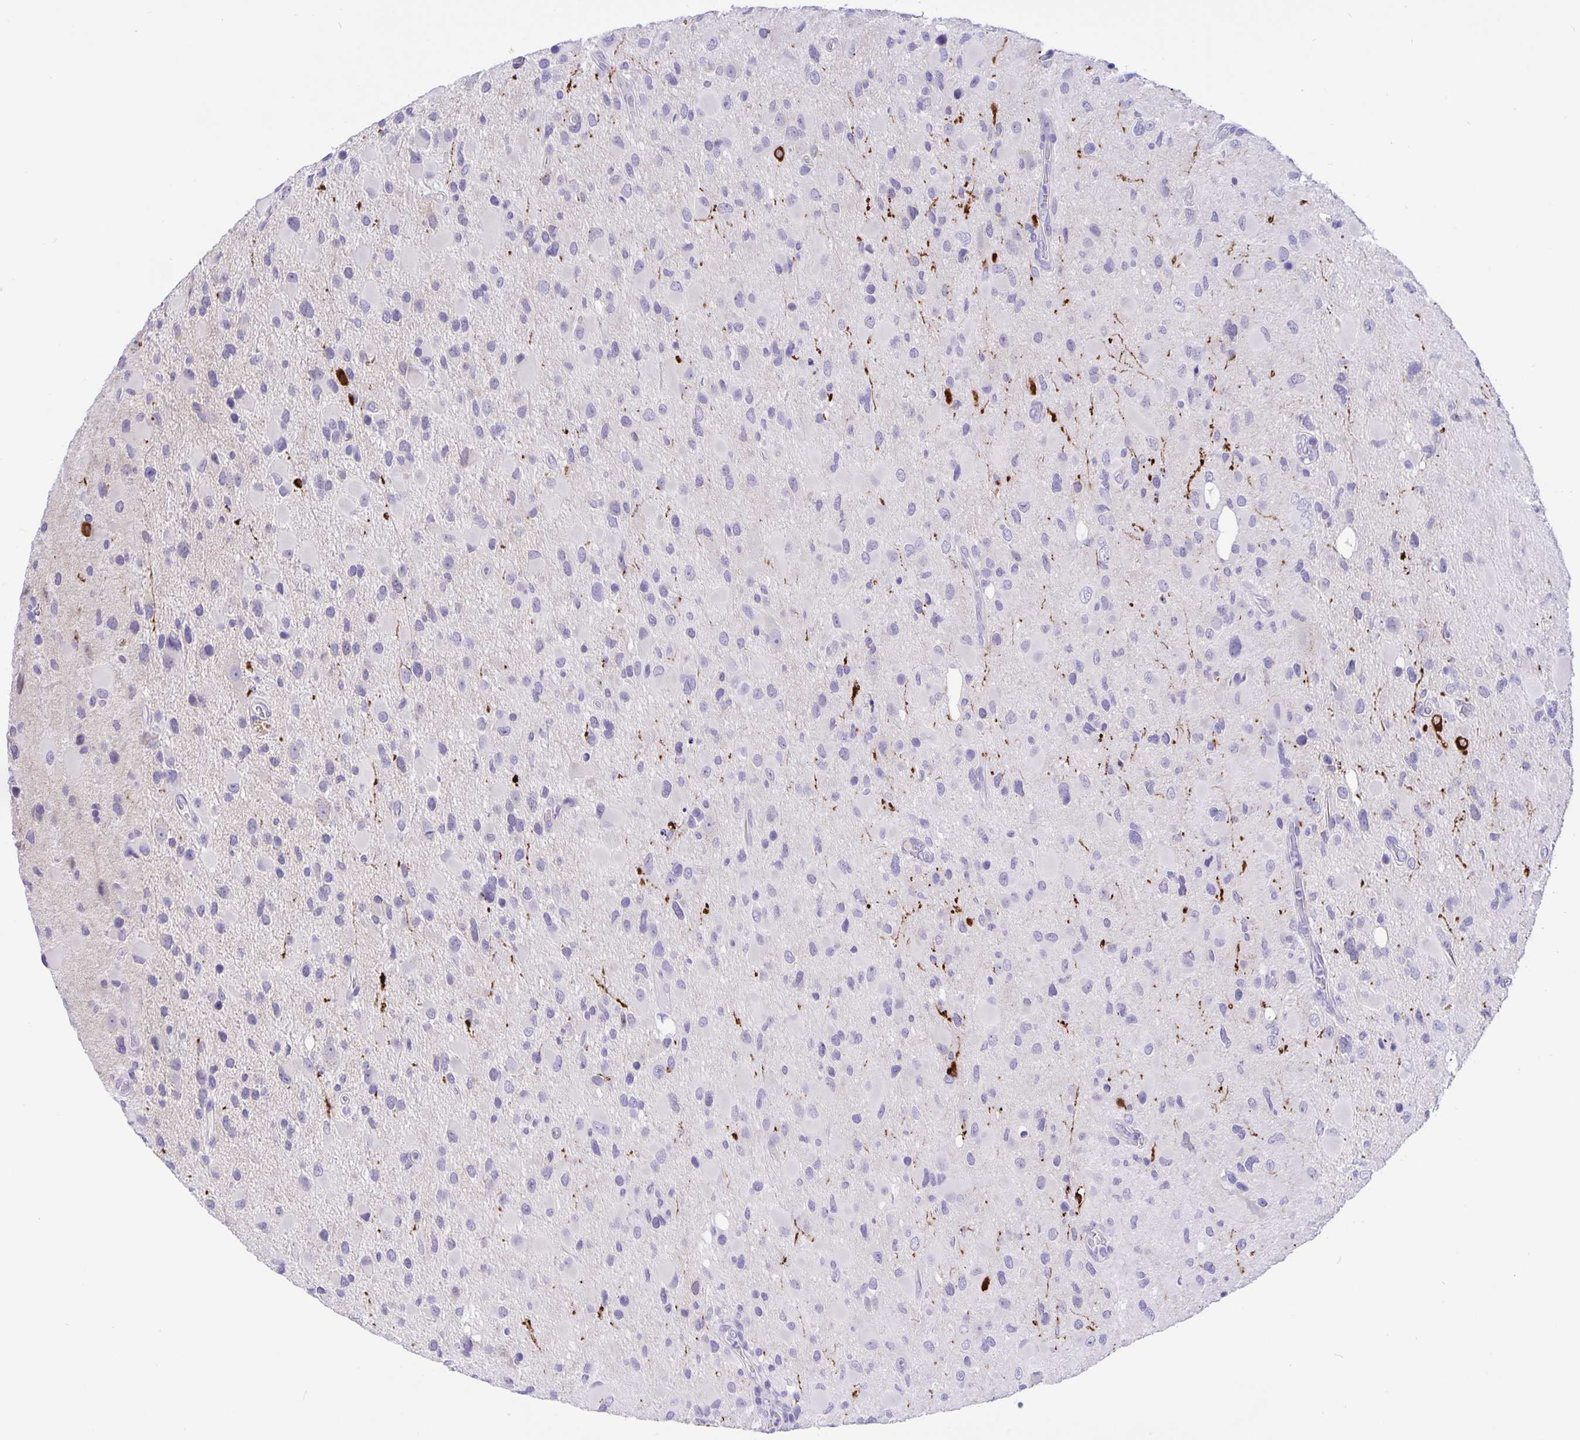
{"staining": {"intensity": "negative", "quantity": "none", "location": "none"}, "tissue": "glioma", "cell_type": "Tumor cells", "image_type": "cancer", "snomed": [{"axis": "morphology", "description": "Glioma, malignant, Low grade"}, {"axis": "topography", "description": "Brain"}], "caption": "Immunohistochemical staining of human malignant glioma (low-grade) reveals no significant staining in tumor cells.", "gene": "ERMN", "patient": {"sex": "female", "age": 32}}